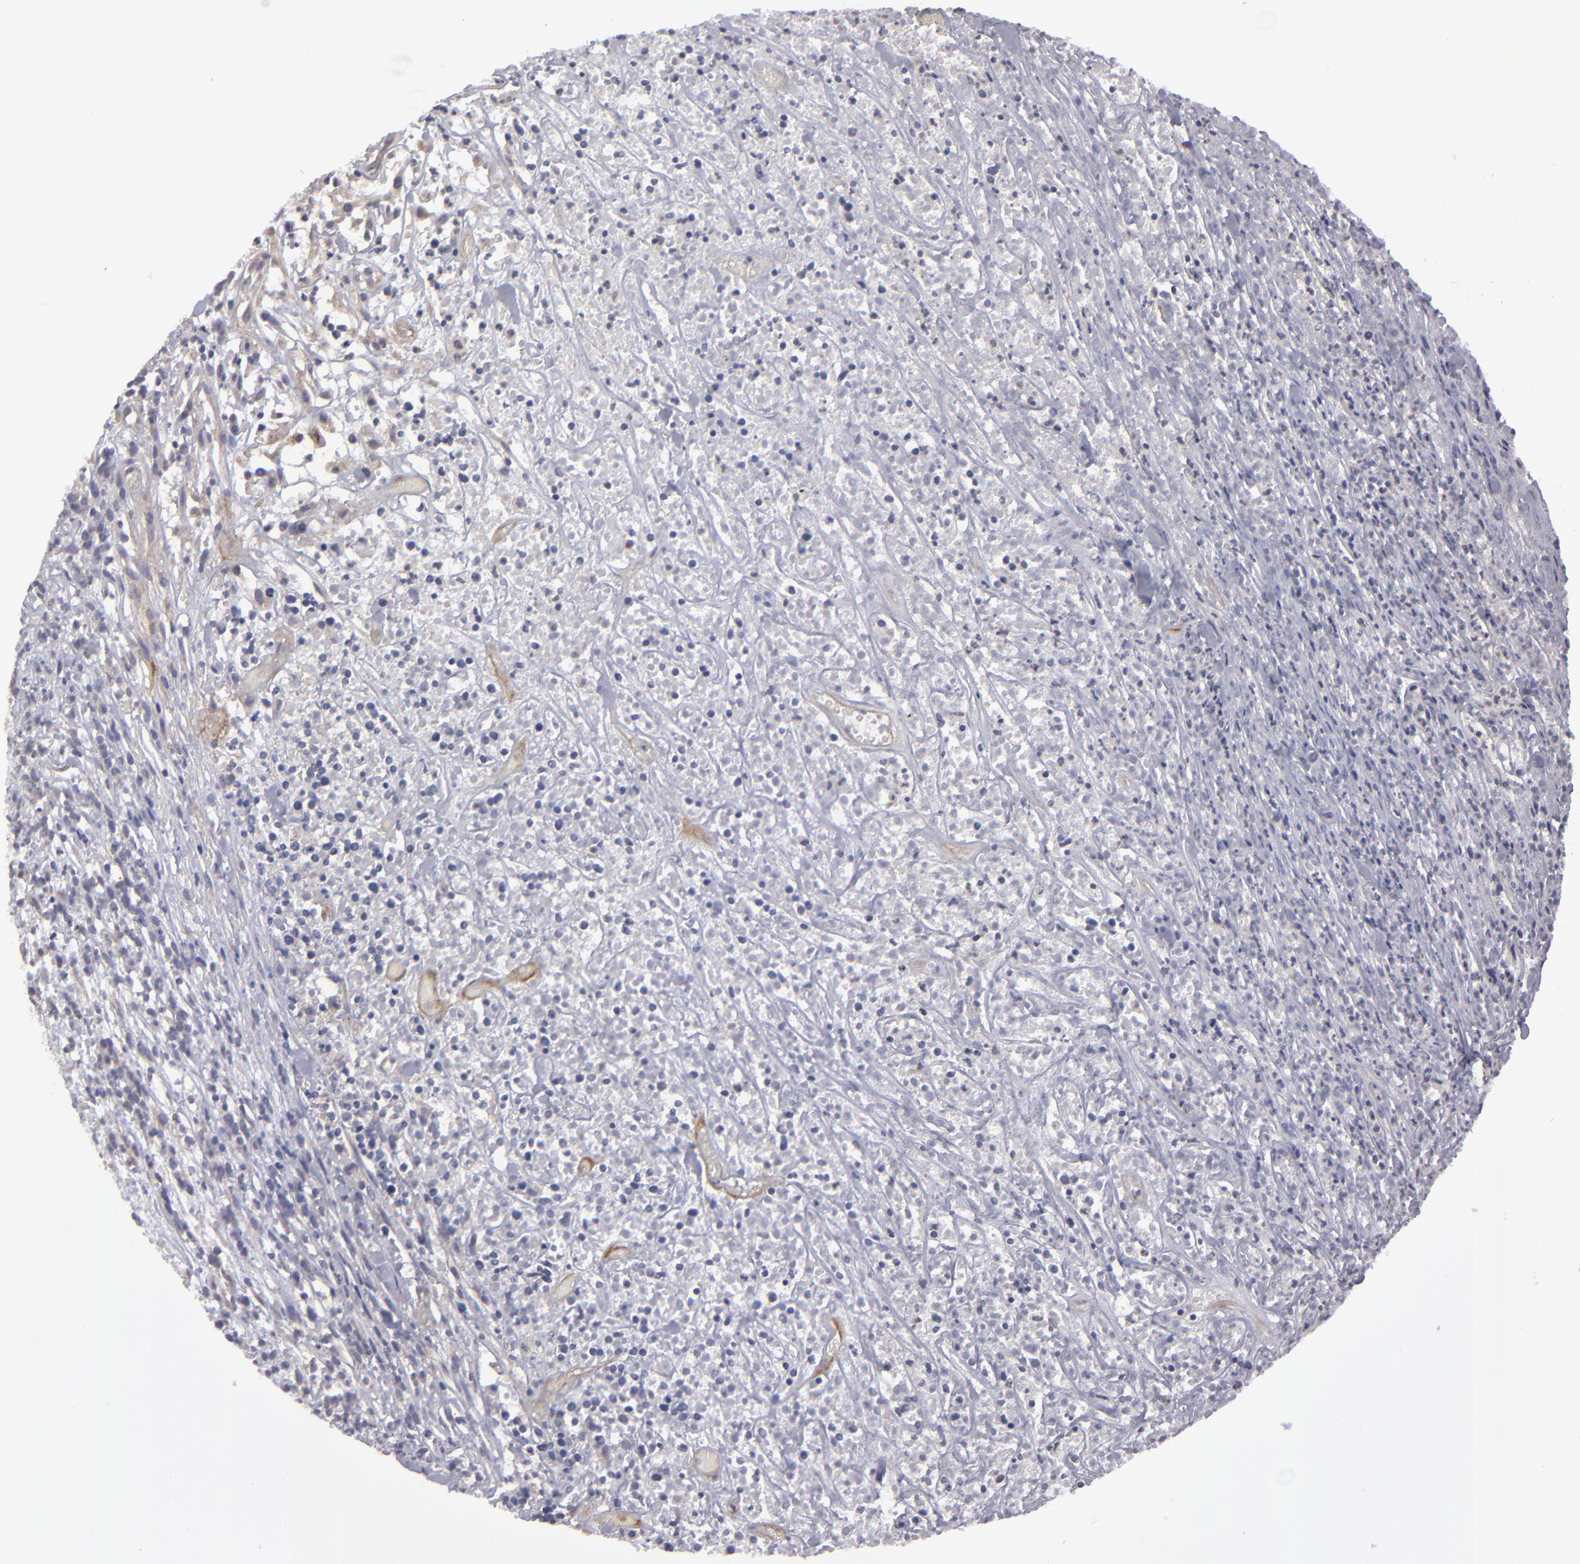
{"staining": {"intensity": "weak", "quantity": "<25%", "location": "cytoplasmic/membranous"}, "tissue": "lymphoma", "cell_type": "Tumor cells", "image_type": "cancer", "snomed": [{"axis": "morphology", "description": "Malignant lymphoma, non-Hodgkin's type, High grade"}, {"axis": "topography", "description": "Lymph node"}], "caption": "A photomicrograph of lymphoma stained for a protein exhibits no brown staining in tumor cells. (DAB (3,3'-diaminobenzidine) immunohistochemistry (IHC) visualized using brightfield microscopy, high magnification).", "gene": "ZNF175", "patient": {"sex": "female", "age": 73}}